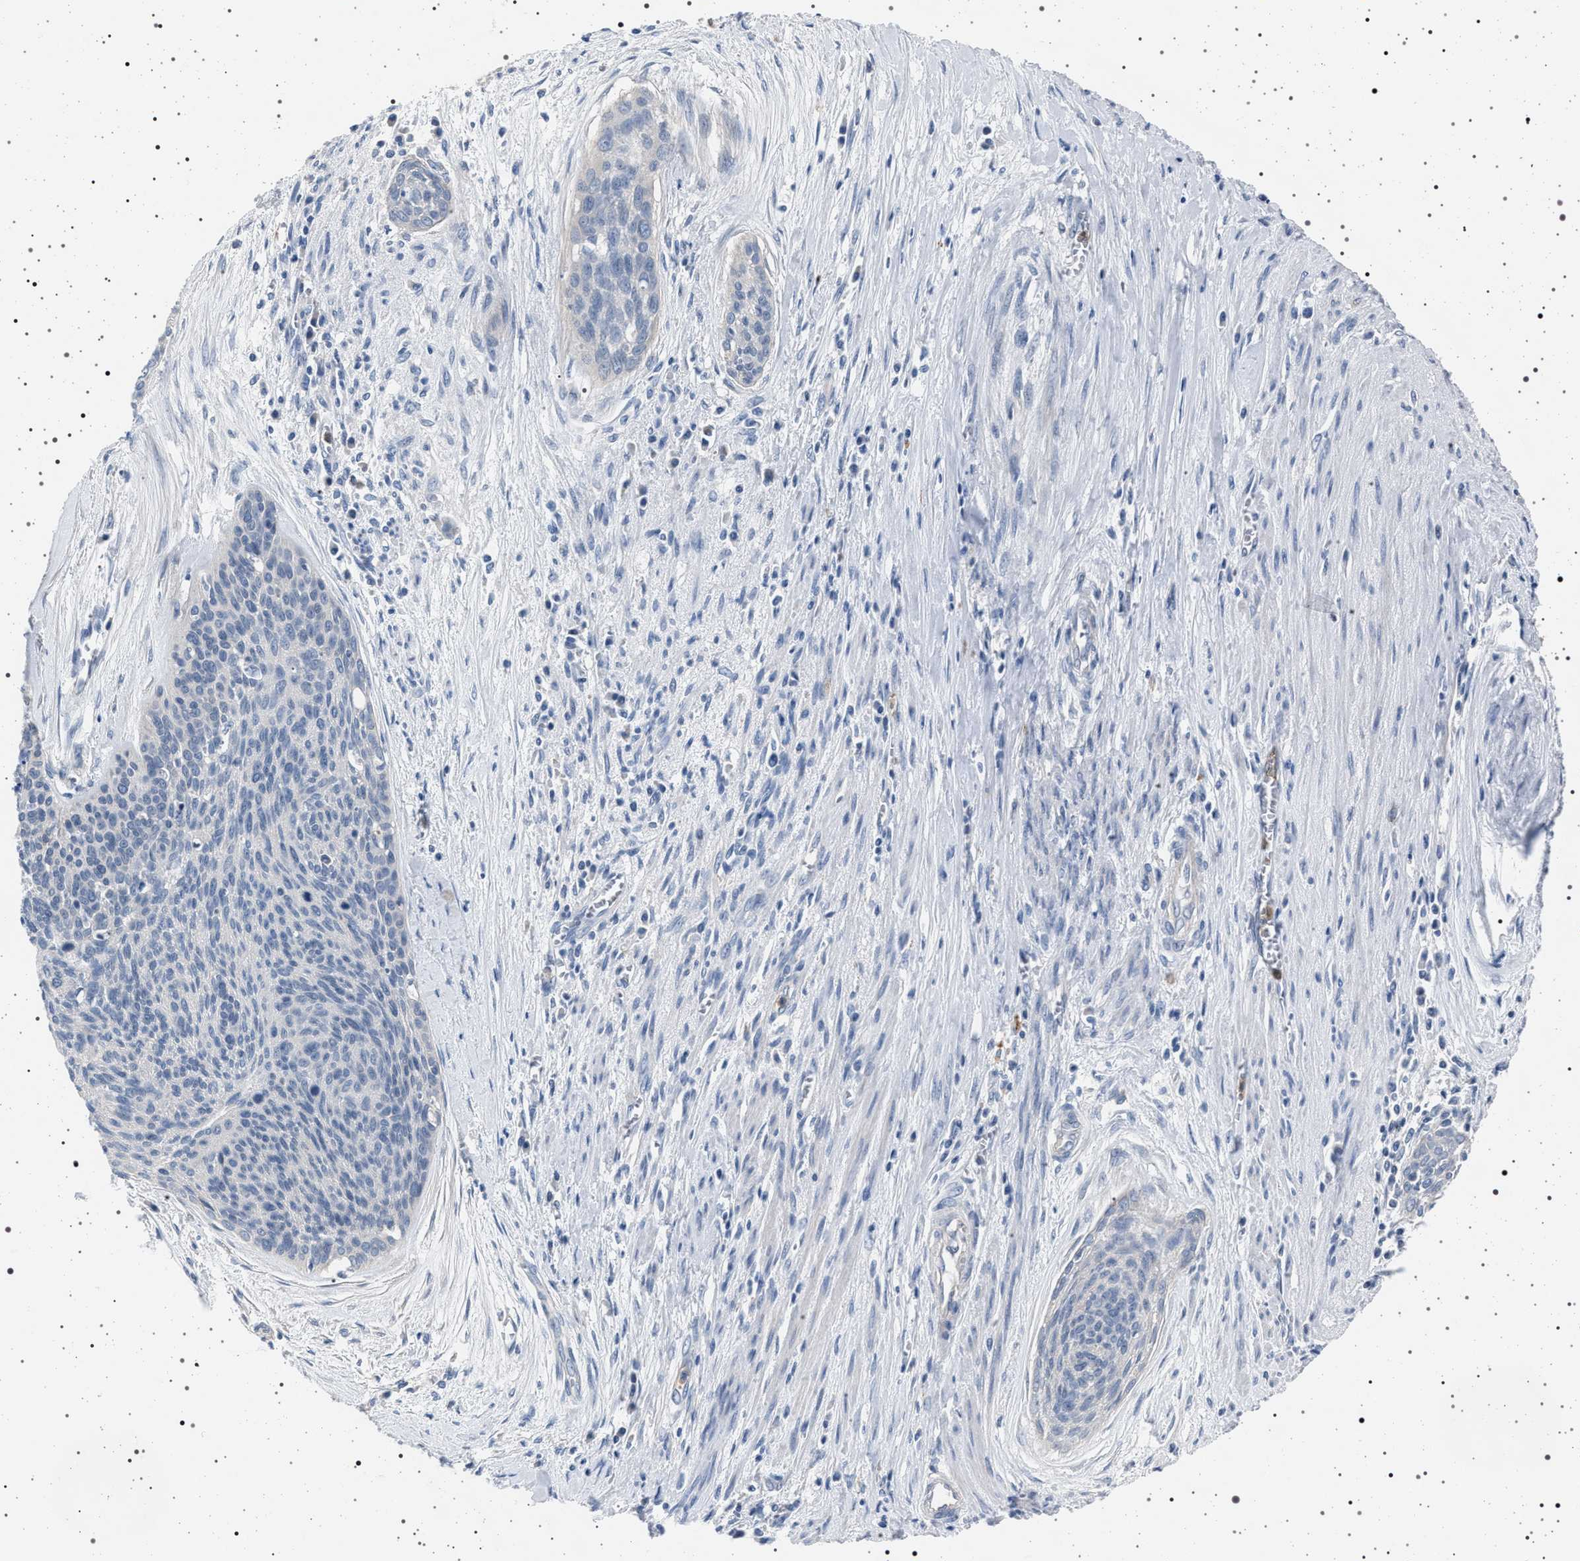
{"staining": {"intensity": "negative", "quantity": "none", "location": "none"}, "tissue": "cervical cancer", "cell_type": "Tumor cells", "image_type": "cancer", "snomed": [{"axis": "morphology", "description": "Squamous cell carcinoma, NOS"}, {"axis": "topography", "description": "Cervix"}], "caption": "This micrograph is of cervical cancer (squamous cell carcinoma) stained with immunohistochemistry to label a protein in brown with the nuclei are counter-stained blue. There is no expression in tumor cells.", "gene": "NAT9", "patient": {"sex": "female", "age": 55}}